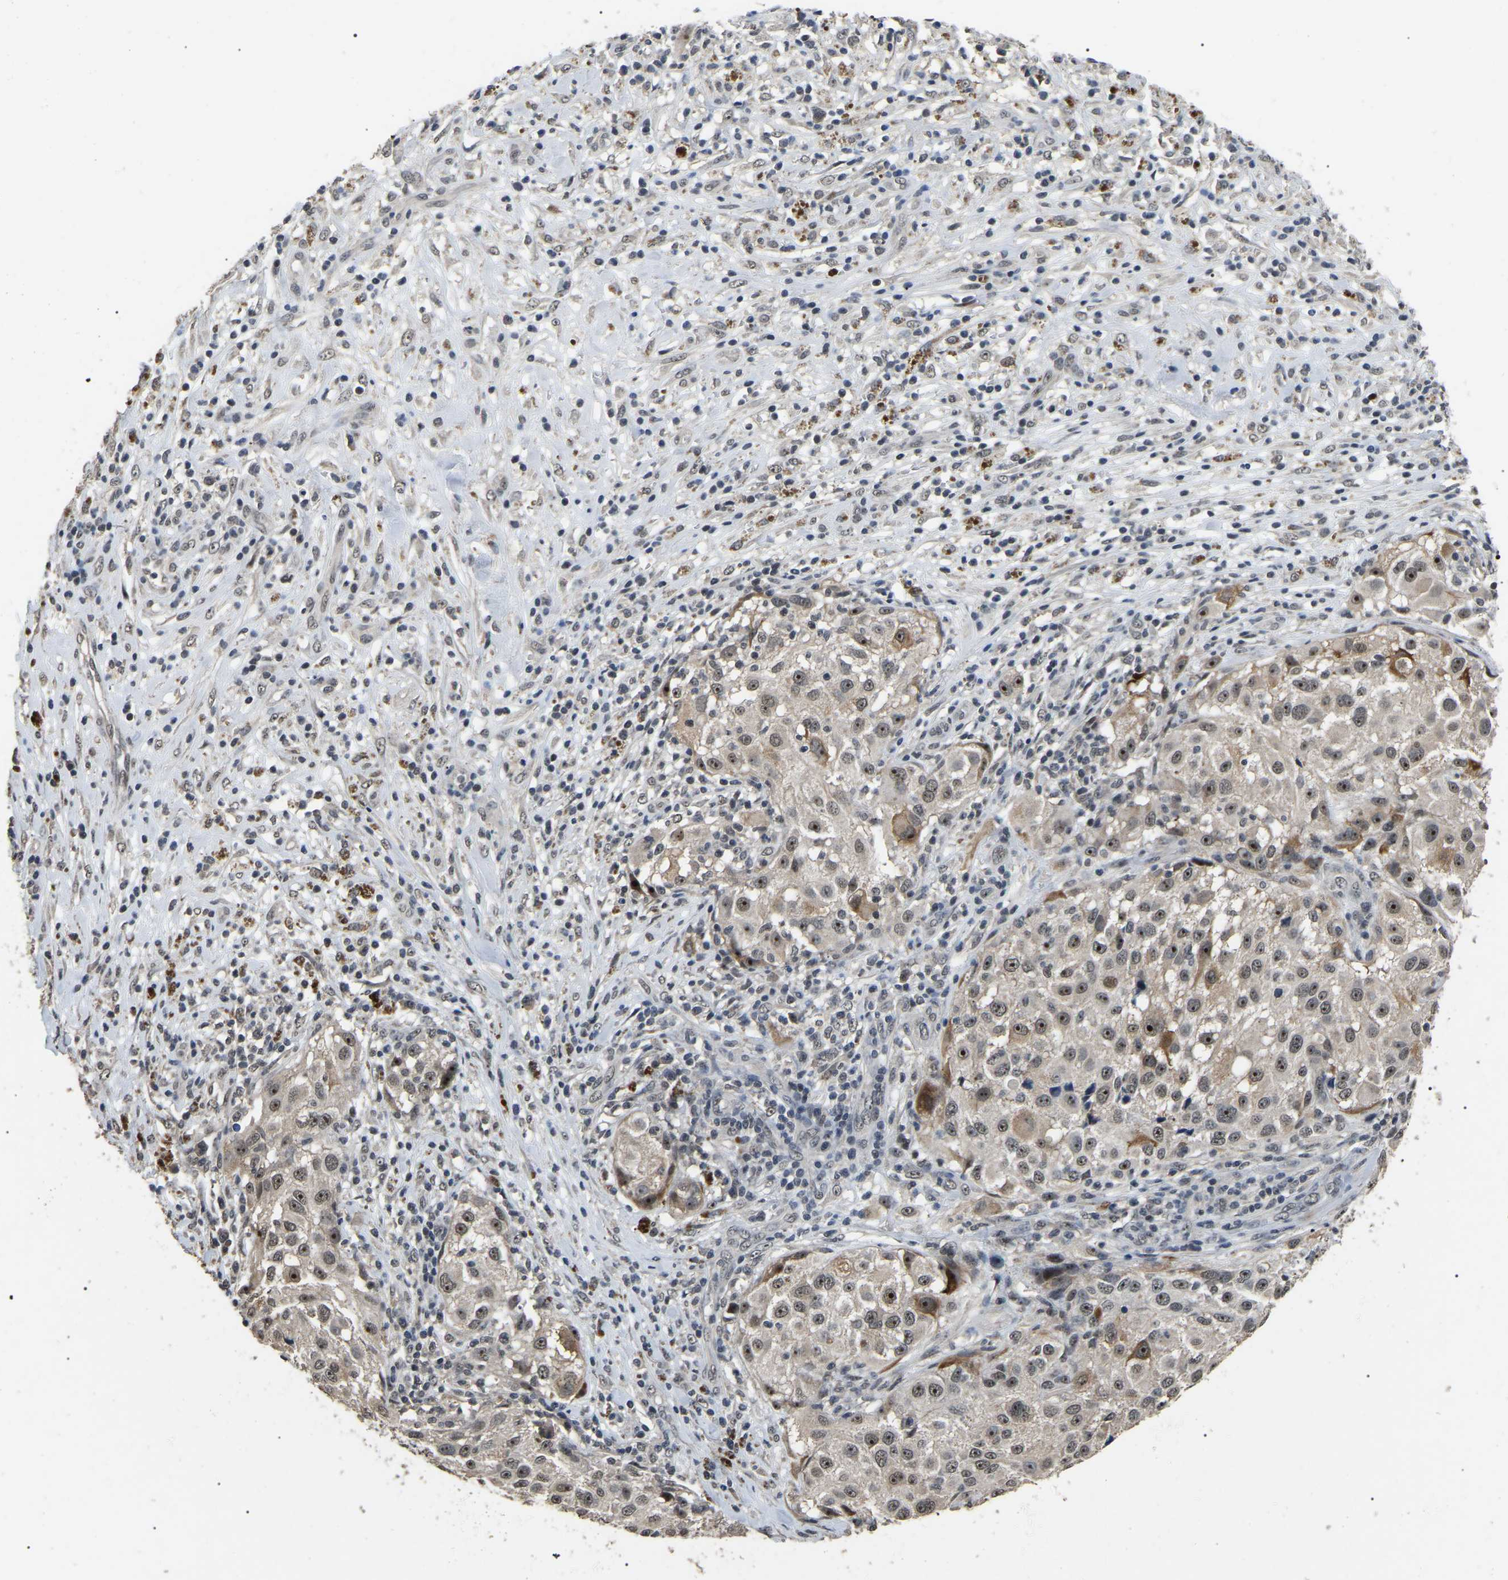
{"staining": {"intensity": "moderate", "quantity": ">75%", "location": "nuclear"}, "tissue": "melanoma", "cell_type": "Tumor cells", "image_type": "cancer", "snomed": [{"axis": "morphology", "description": "Necrosis, NOS"}, {"axis": "morphology", "description": "Malignant melanoma, NOS"}, {"axis": "topography", "description": "Skin"}], "caption": "This photomicrograph exhibits malignant melanoma stained with immunohistochemistry (IHC) to label a protein in brown. The nuclear of tumor cells show moderate positivity for the protein. Nuclei are counter-stained blue.", "gene": "PPM1E", "patient": {"sex": "female", "age": 87}}